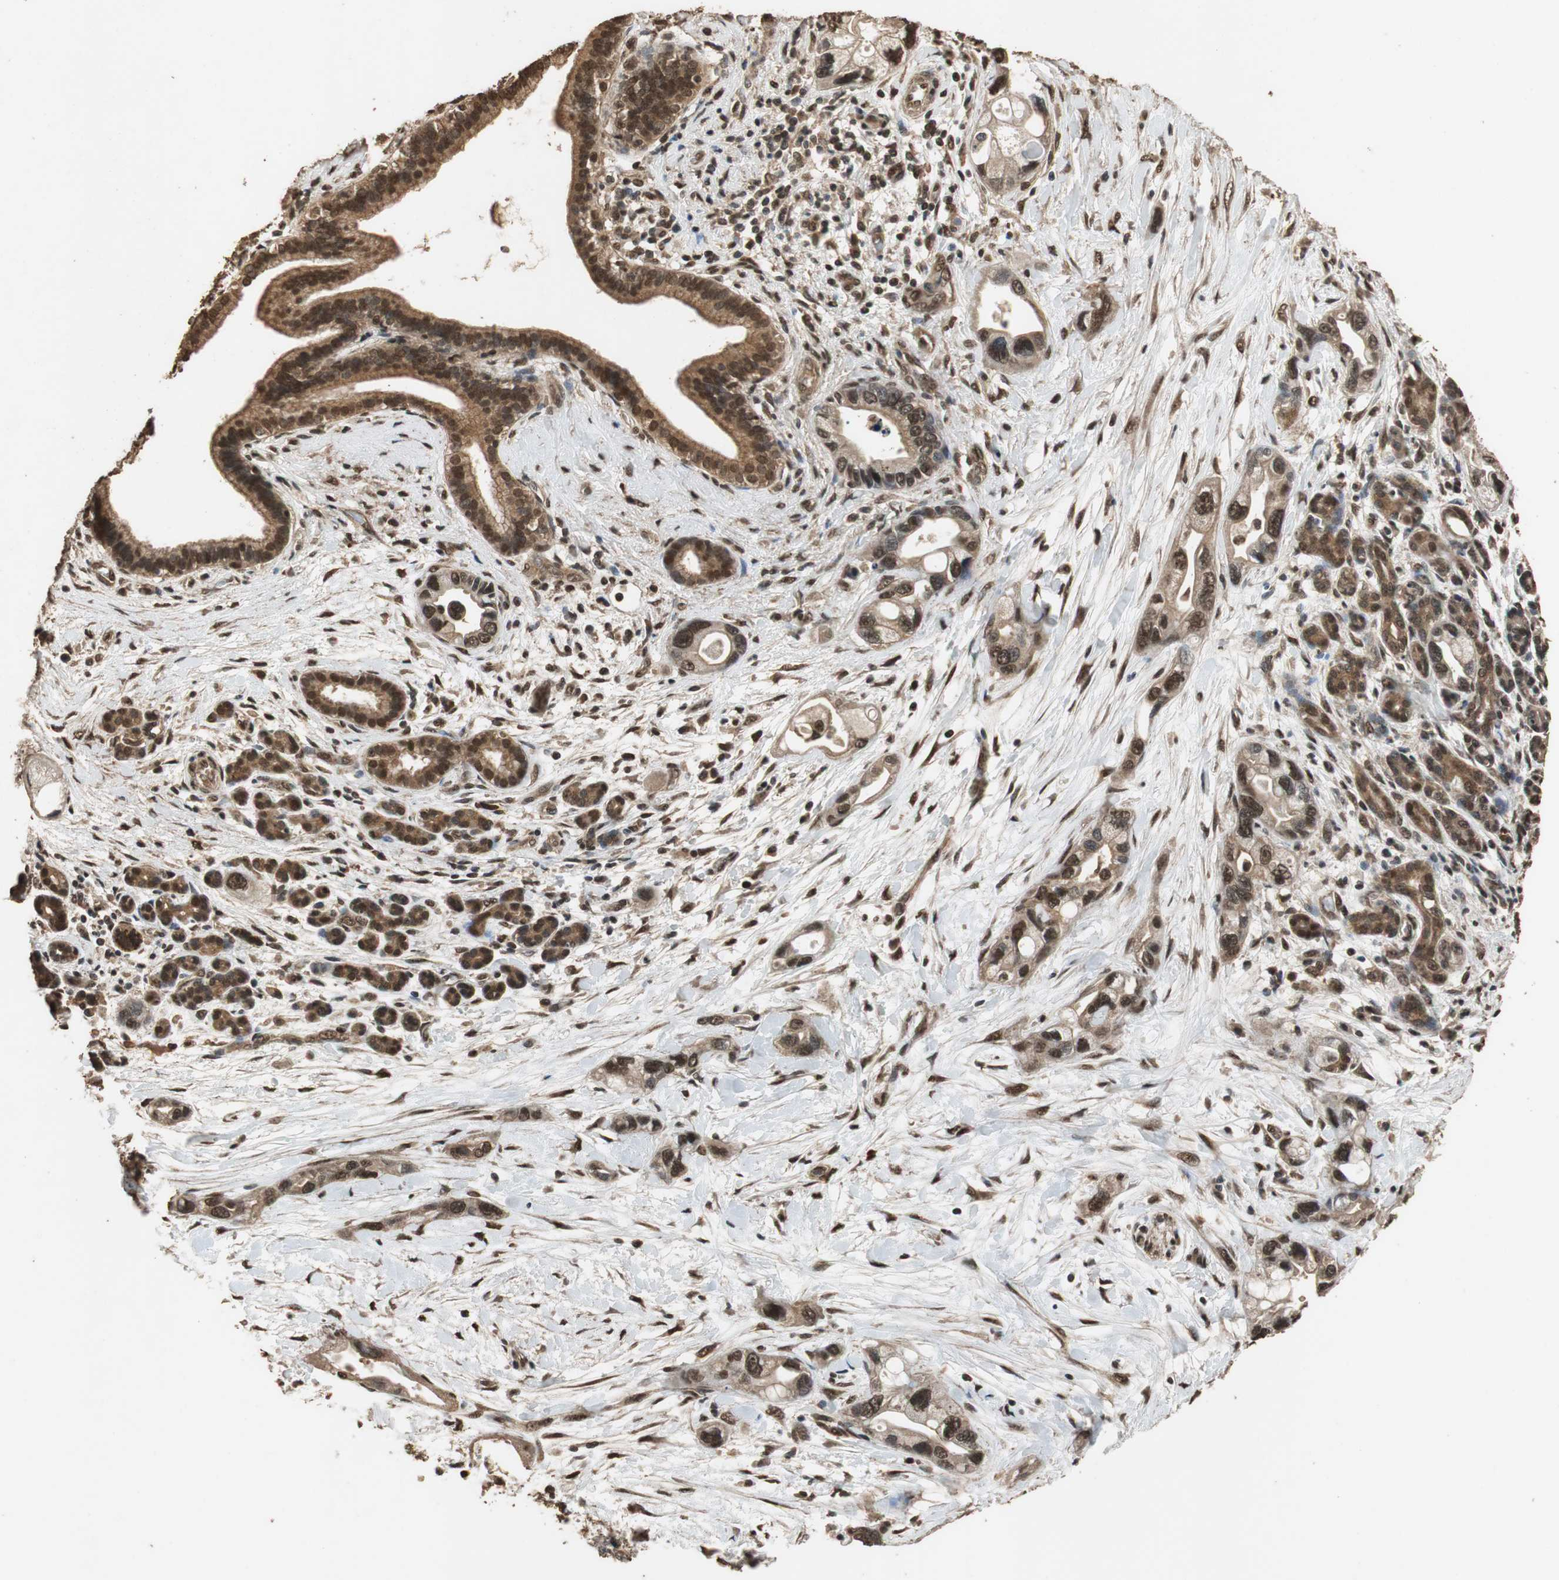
{"staining": {"intensity": "strong", "quantity": ">75%", "location": "cytoplasmic/membranous,nuclear"}, "tissue": "pancreatic cancer", "cell_type": "Tumor cells", "image_type": "cancer", "snomed": [{"axis": "morphology", "description": "Adenocarcinoma, NOS"}, {"axis": "topography", "description": "Pancreas"}], "caption": "Protein expression analysis of adenocarcinoma (pancreatic) reveals strong cytoplasmic/membranous and nuclear positivity in approximately >75% of tumor cells.", "gene": "ZNF18", "patient": {"sex": "female", "age": 77}}